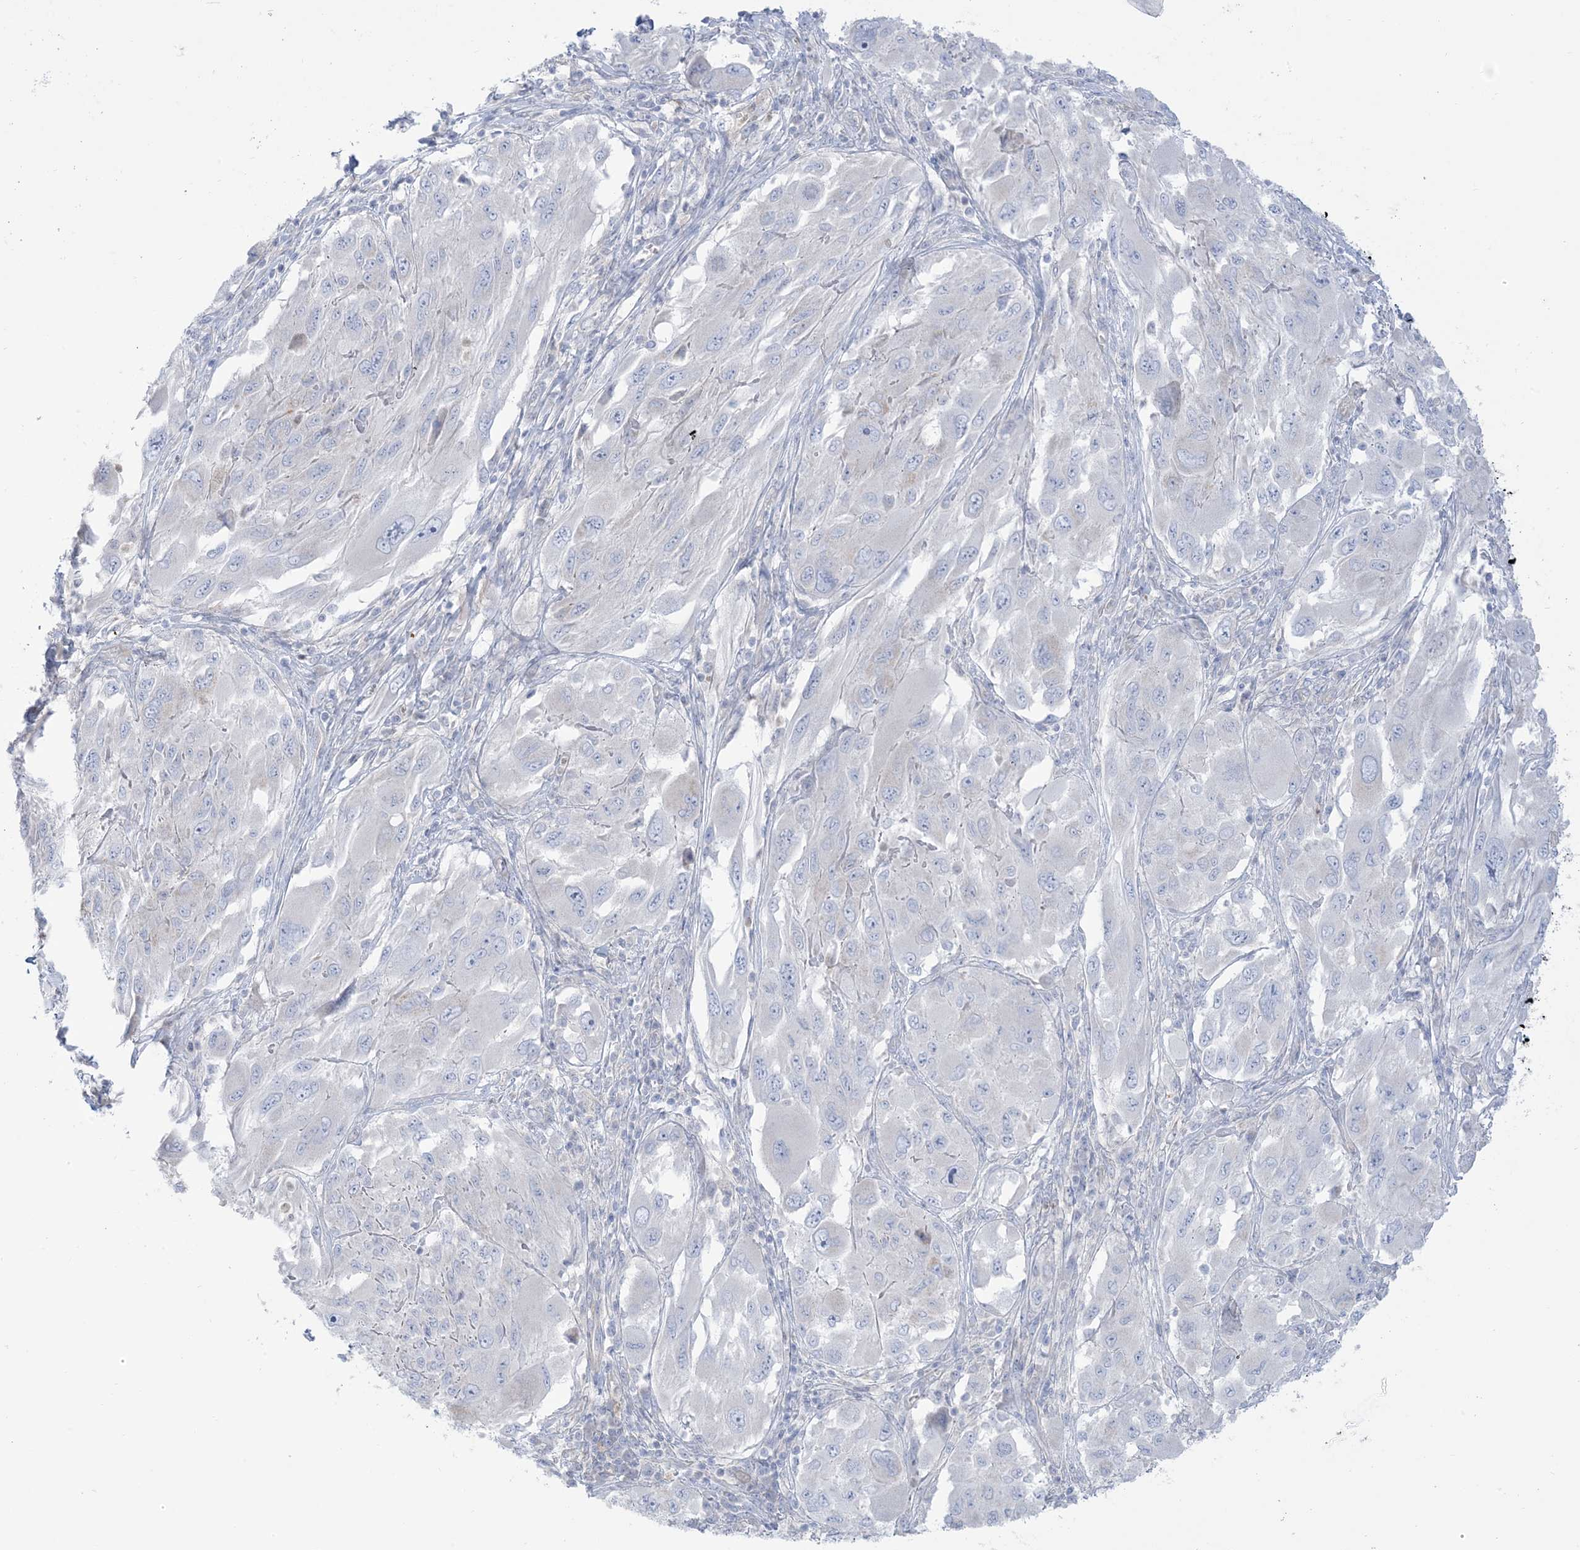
{"staining": {"intensity": "negative", "quantity": "none", "location": "none"}, "tissue": "melanoma", "cell_type": "Tumor cells", "image_type": "cancer", "snomed": [{"axis": "morphology", "description": "Malignant melanoma, NOS"}, {"axis": "topography", "description": "Skin"}], "caption": "The histopathology image shows no significant staining in tumor cells of melanoma. (DAB immunohistochemistry (IHC) with hematoxylin counter stain).", "gene": "MTHFD2L", "patient": {"sex": "female", "age": 91}}